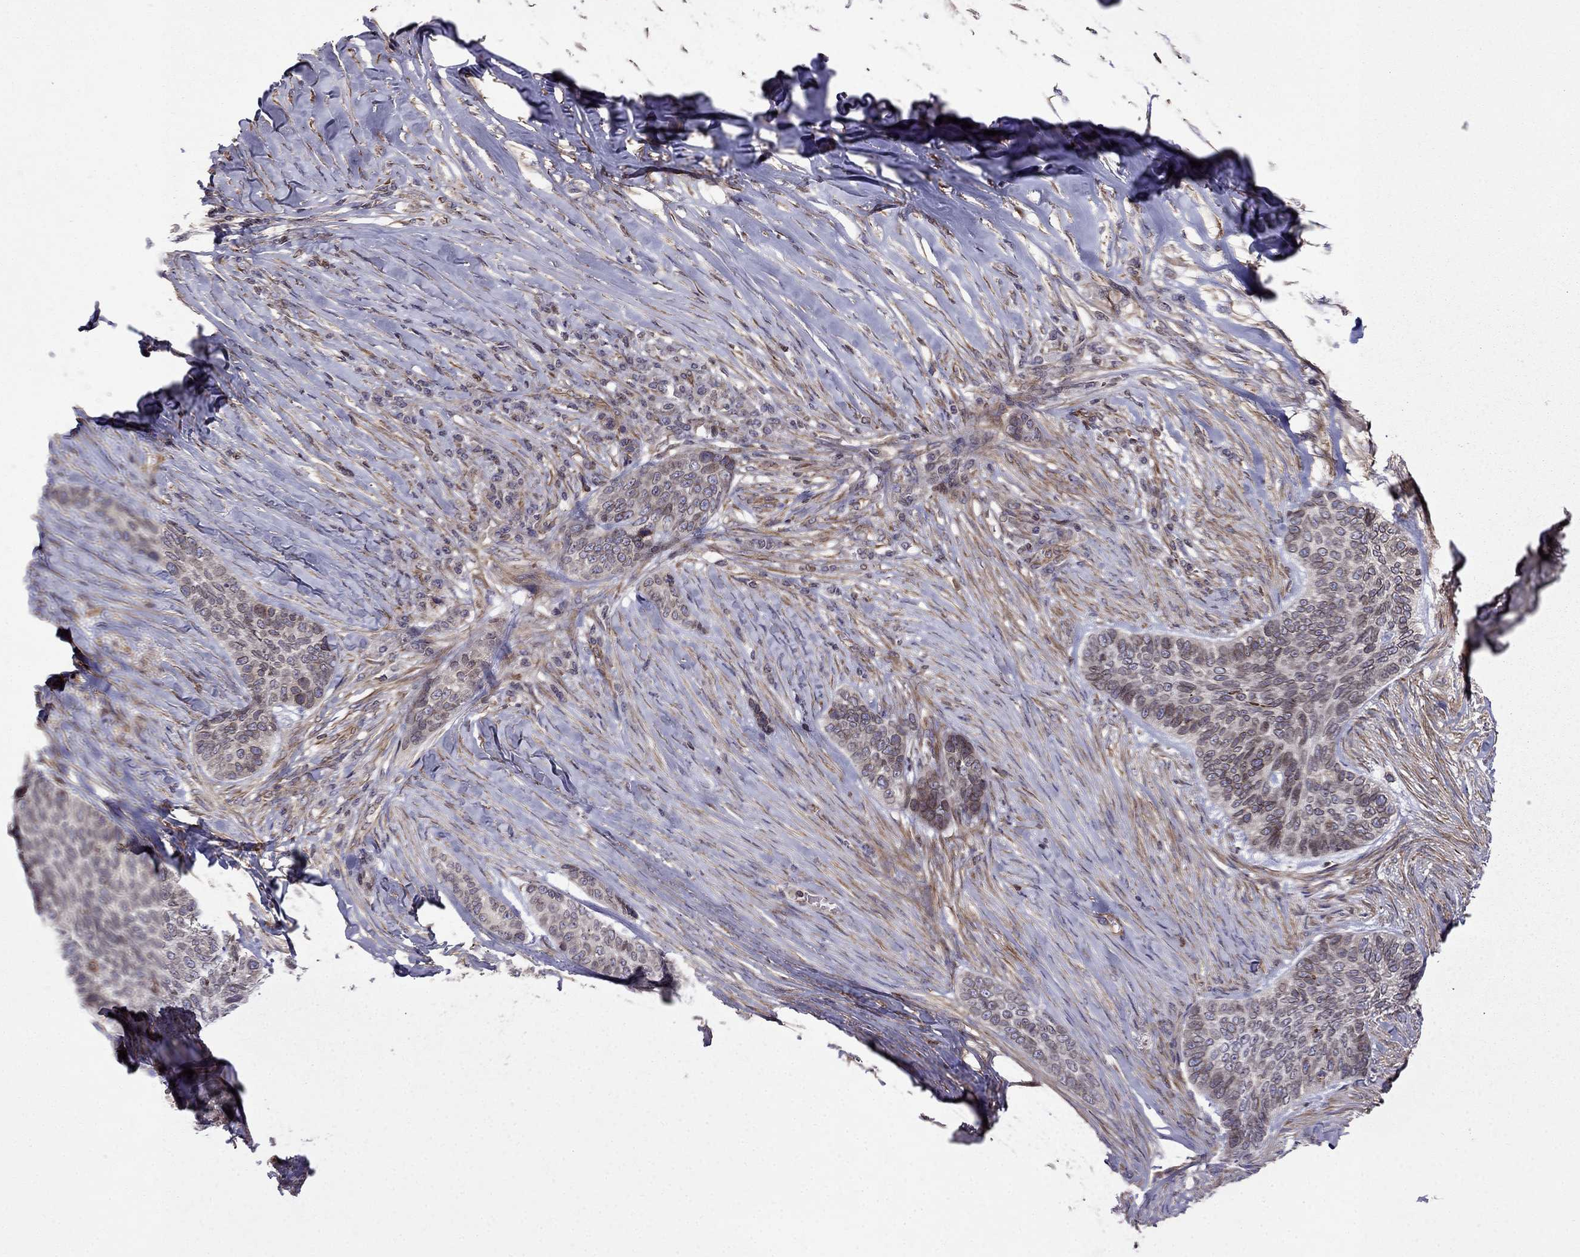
{"staining": {"intensity": "negative", "quantity": "none", "location": "none"}, "tissue": "skin cancer", "cell_type": "Tumor cells", "image_type": "cancer", "snomed": [{"axis": "morphology", "description": "Basal cell carcinoma"}, {"axis": "topography", "description": "Skin"}], "caption": "The immunohistochemistry (IHC) histopathology image has no significant expression in tumor cells of skin basal cell carcinoma tissue. (DAB (3,3'-diaminobenzidine) IHC with hematoxylin counter stain).", "gene": "CDC42BPA", "patient": {"sex": "female", "age": 69}}